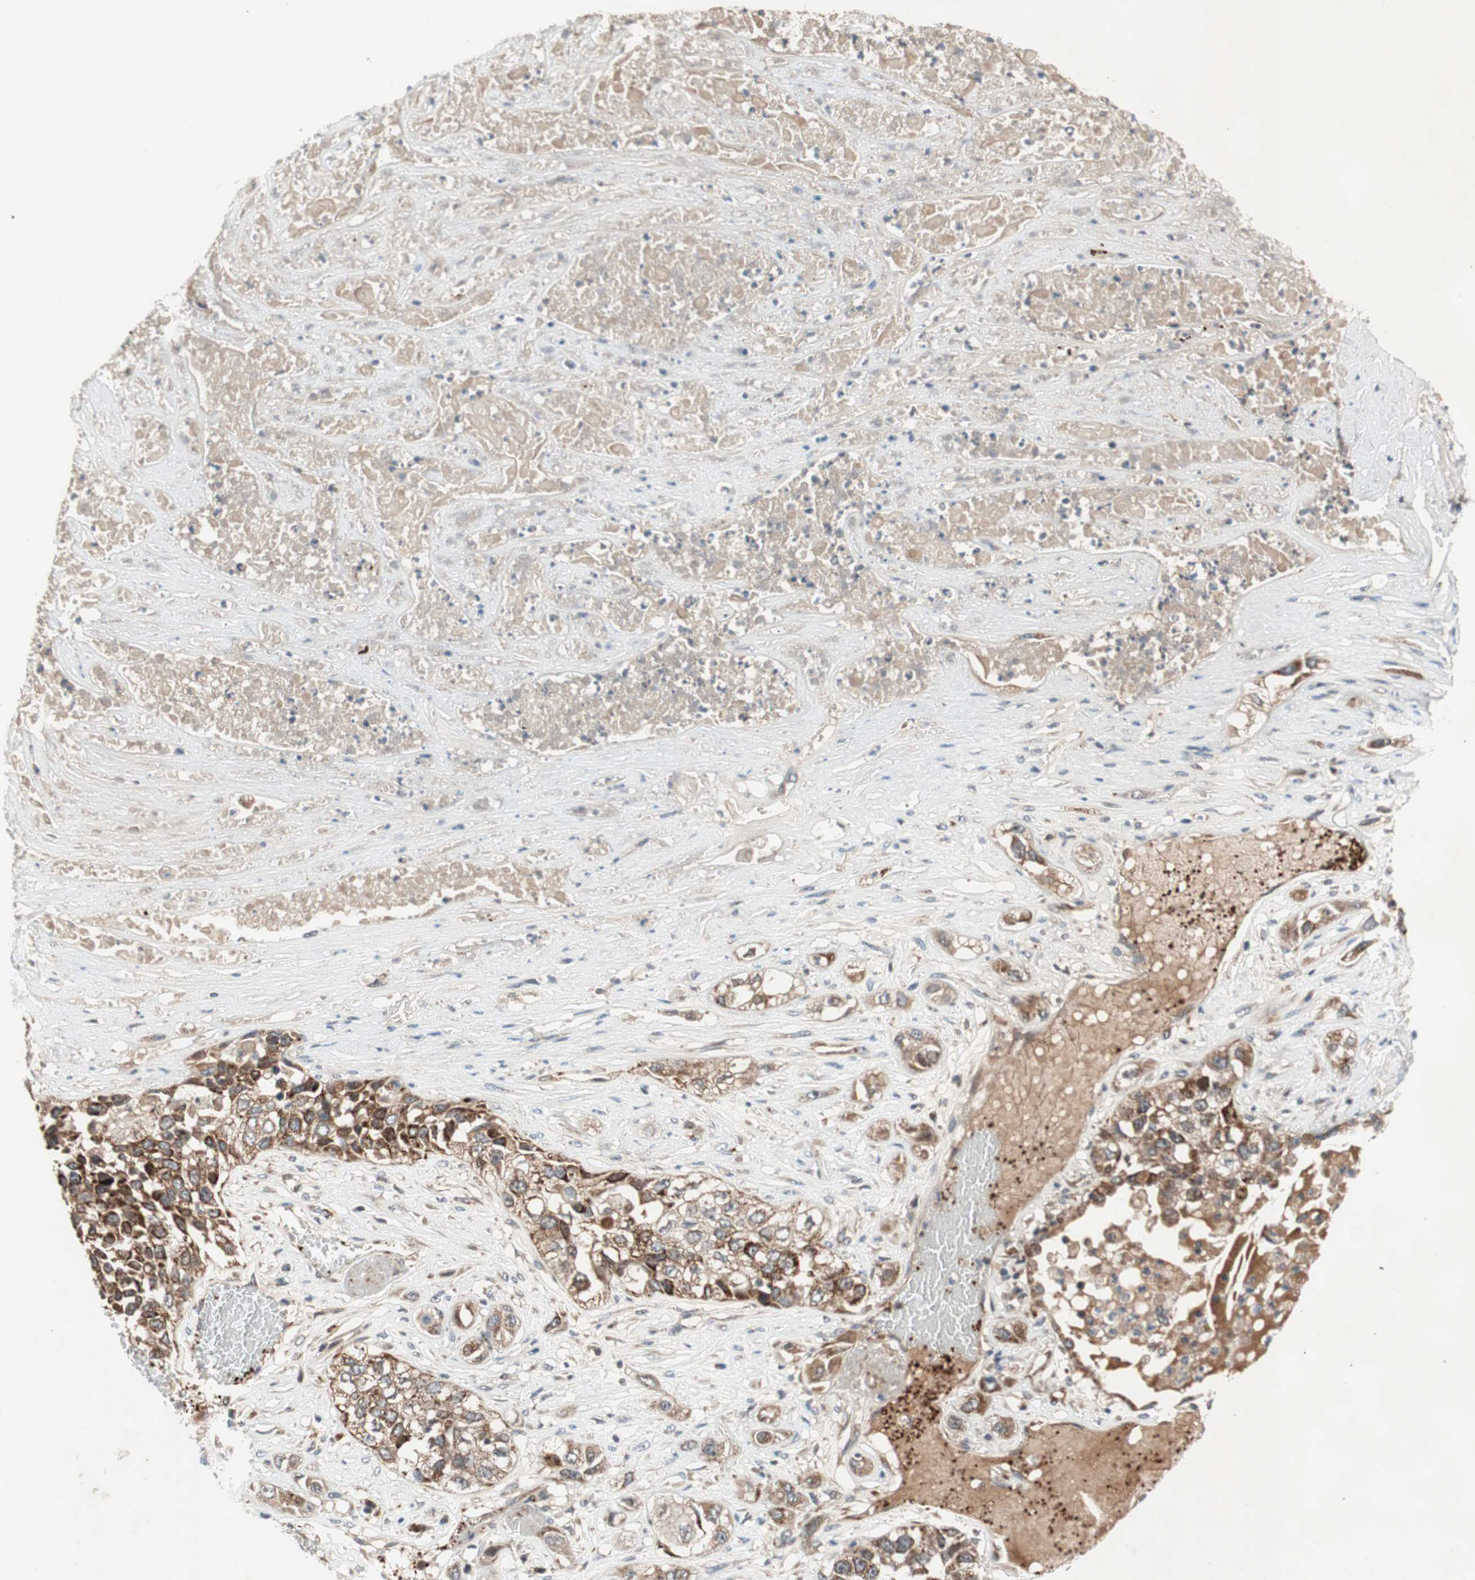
{"staining": {"intensity": "strong", "quantity": ">75%", "location": "cytoplasmic/membranous"}, "tissue": "lung cancer", "cell_type": "Tumor cells", "image_type": "cancer", "snomed": [{"axis": "morphology", "description": "Squamous cell carcinoma, NOS"}, {"axis": "topography", "description": "Lung"}], "caption": "Immunohistochemical staining of human squamous cell carcinoma (lung) displays high levels of strong cytoplasmic/membranous positivity in approximately >75% of tumor cells.", "gene": "AKAP1", "patient": {"sex": "male", "age": 71}}